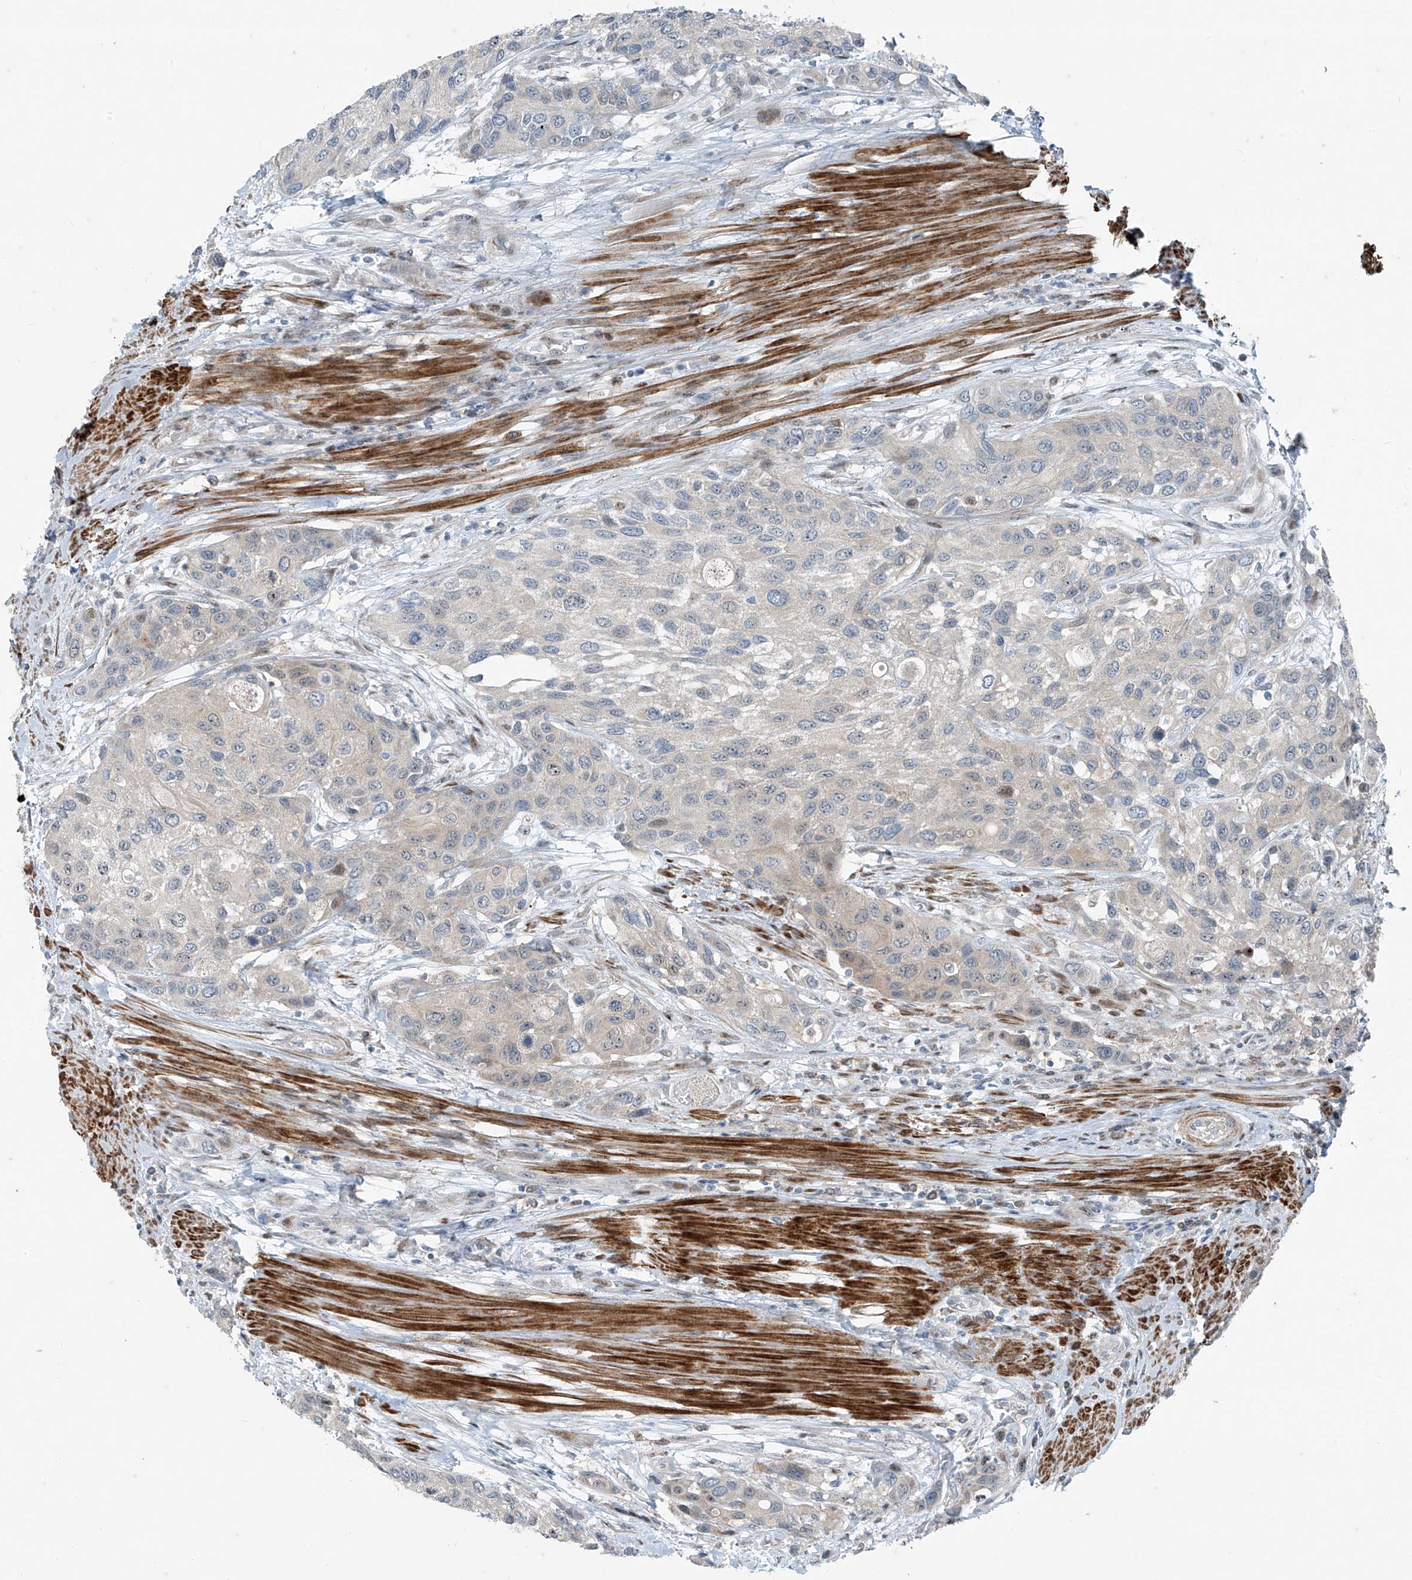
{"staining": {"intensity": "negative", "quantity": "none", "location": "none"}, "tissue": "urothelial cancer", "cell_type": "Tumor cells", "image_type": "cancer", "snomed": [{"axis": "morphology", "description": "Normal tissue, NOS"}, {"axis": "morphology", "description": "Urothelial carcinoma, High grade"}, {"axis": "topography", "description": "Vascular tissue"}, {"axis": "topography", "description": "Urinary bladder"}], "caption": "A histopathology image of human urothelial cancer is negative for staining in tumor cells.", "gene": "PPCS", "patient": {"sex": "female", "age": 56}}